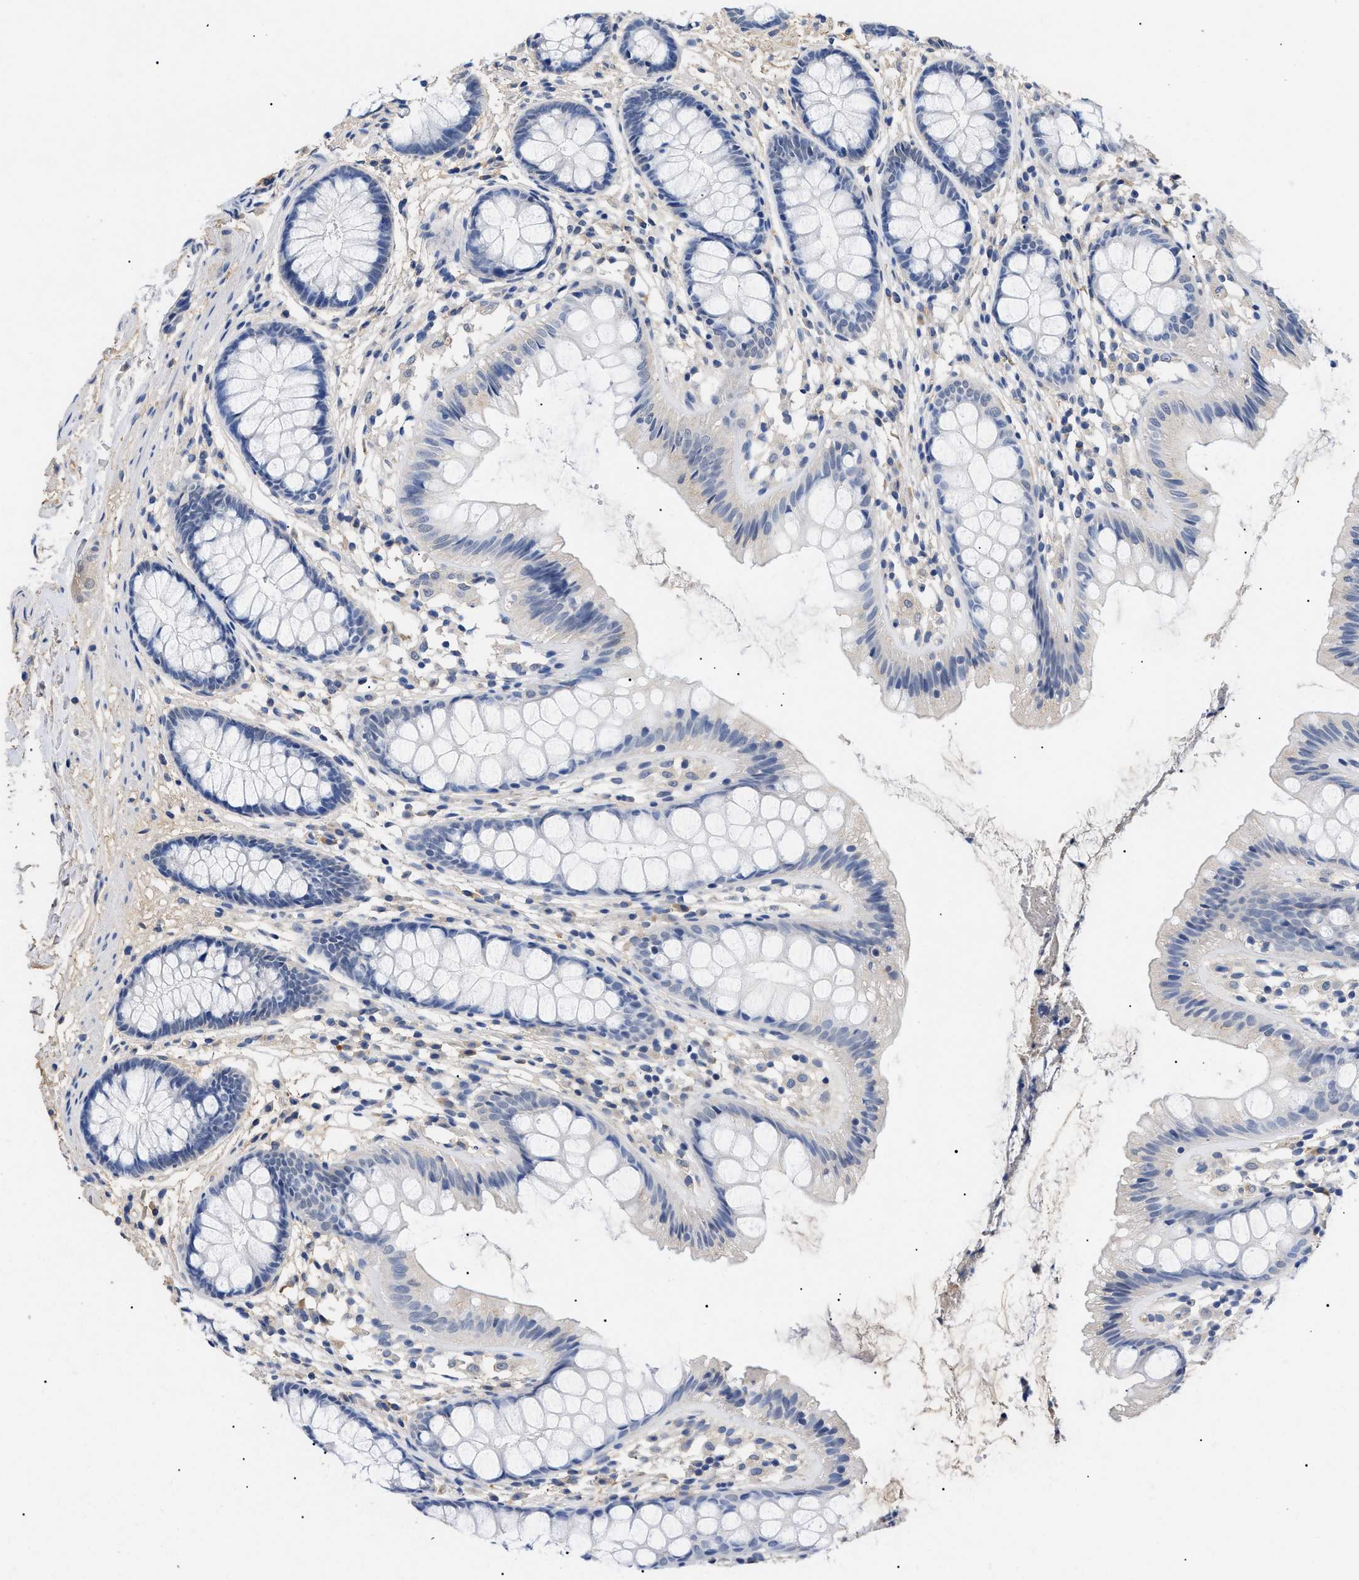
{"staining": {"intensity": "negative", "quantity": "none", "location": "none"}, "tissue": "colon", "cell_type": "Endothelial cells", "image_type": "normal", "snomed": [{"axis": "morphology", "description": "Normal tissue, NOS"}, {"axis": "topography", "description": "Colon"}], "caption": "IHC photomicrograph of benign colon stained for a protein (brown), which displays no positivity in endothelial cells.", "gene": "PRRT2", "patient": {"sex": "female", "age": 56}}